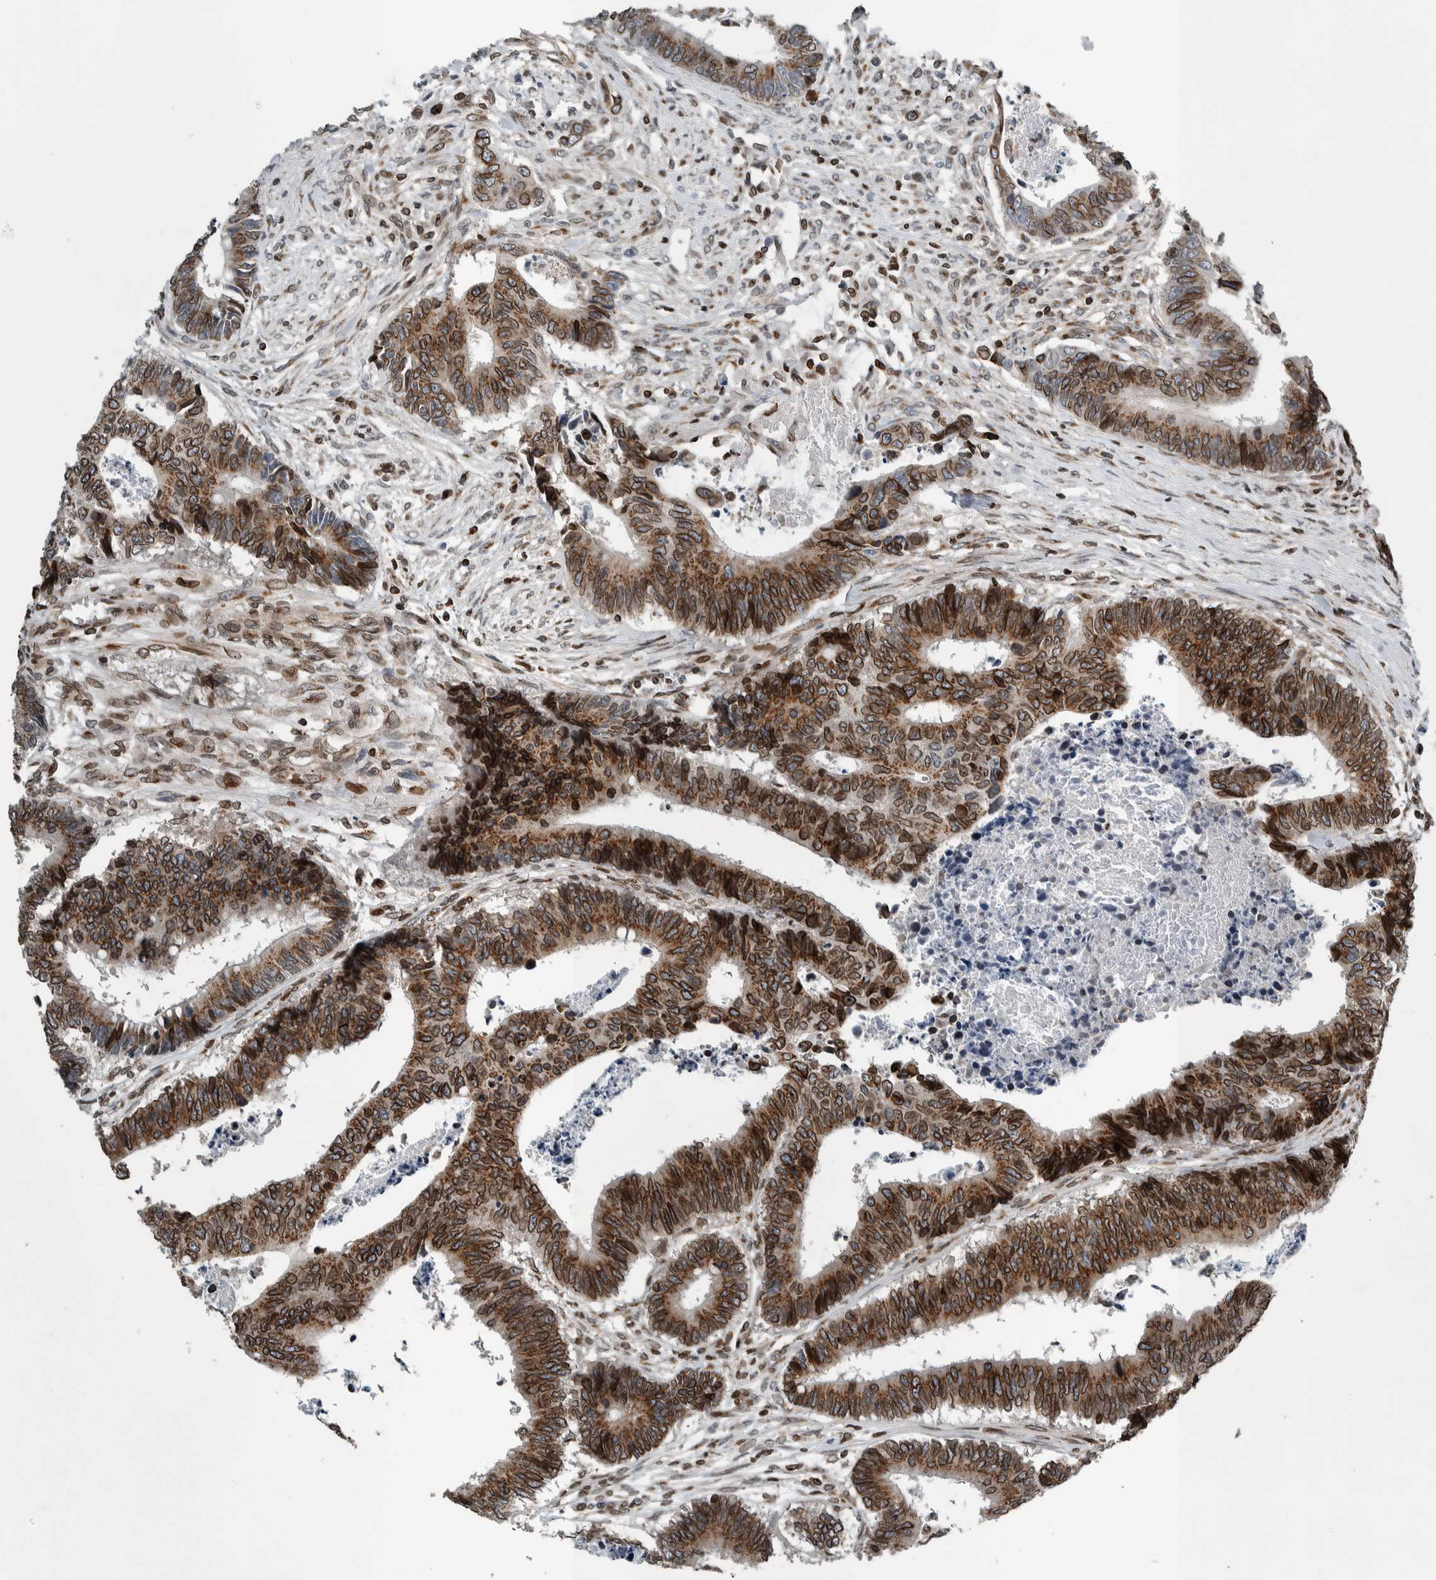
{"staining": {"intensity": "moderate", "quantity": ">75%", "location": "cytoplasmic/membranous,nuclear"}, "tissue": "colorectal cancer", "cell_type": "Tumor cells", "image_type": "cancer", "snomed": [{"axis": "morphology", "description": "Adenocarcinoma, NOS"}, {"axis": "topography", "description": "Rectum"}], "caption": "Moderate cytoplasmic/membranous and nuclear protein positivity is appreciated in about >75% of tumor cells in colorectal adenocarcinoma.", "gene": "FAM135B", "patient": {"sex": "male", "age": 84}}